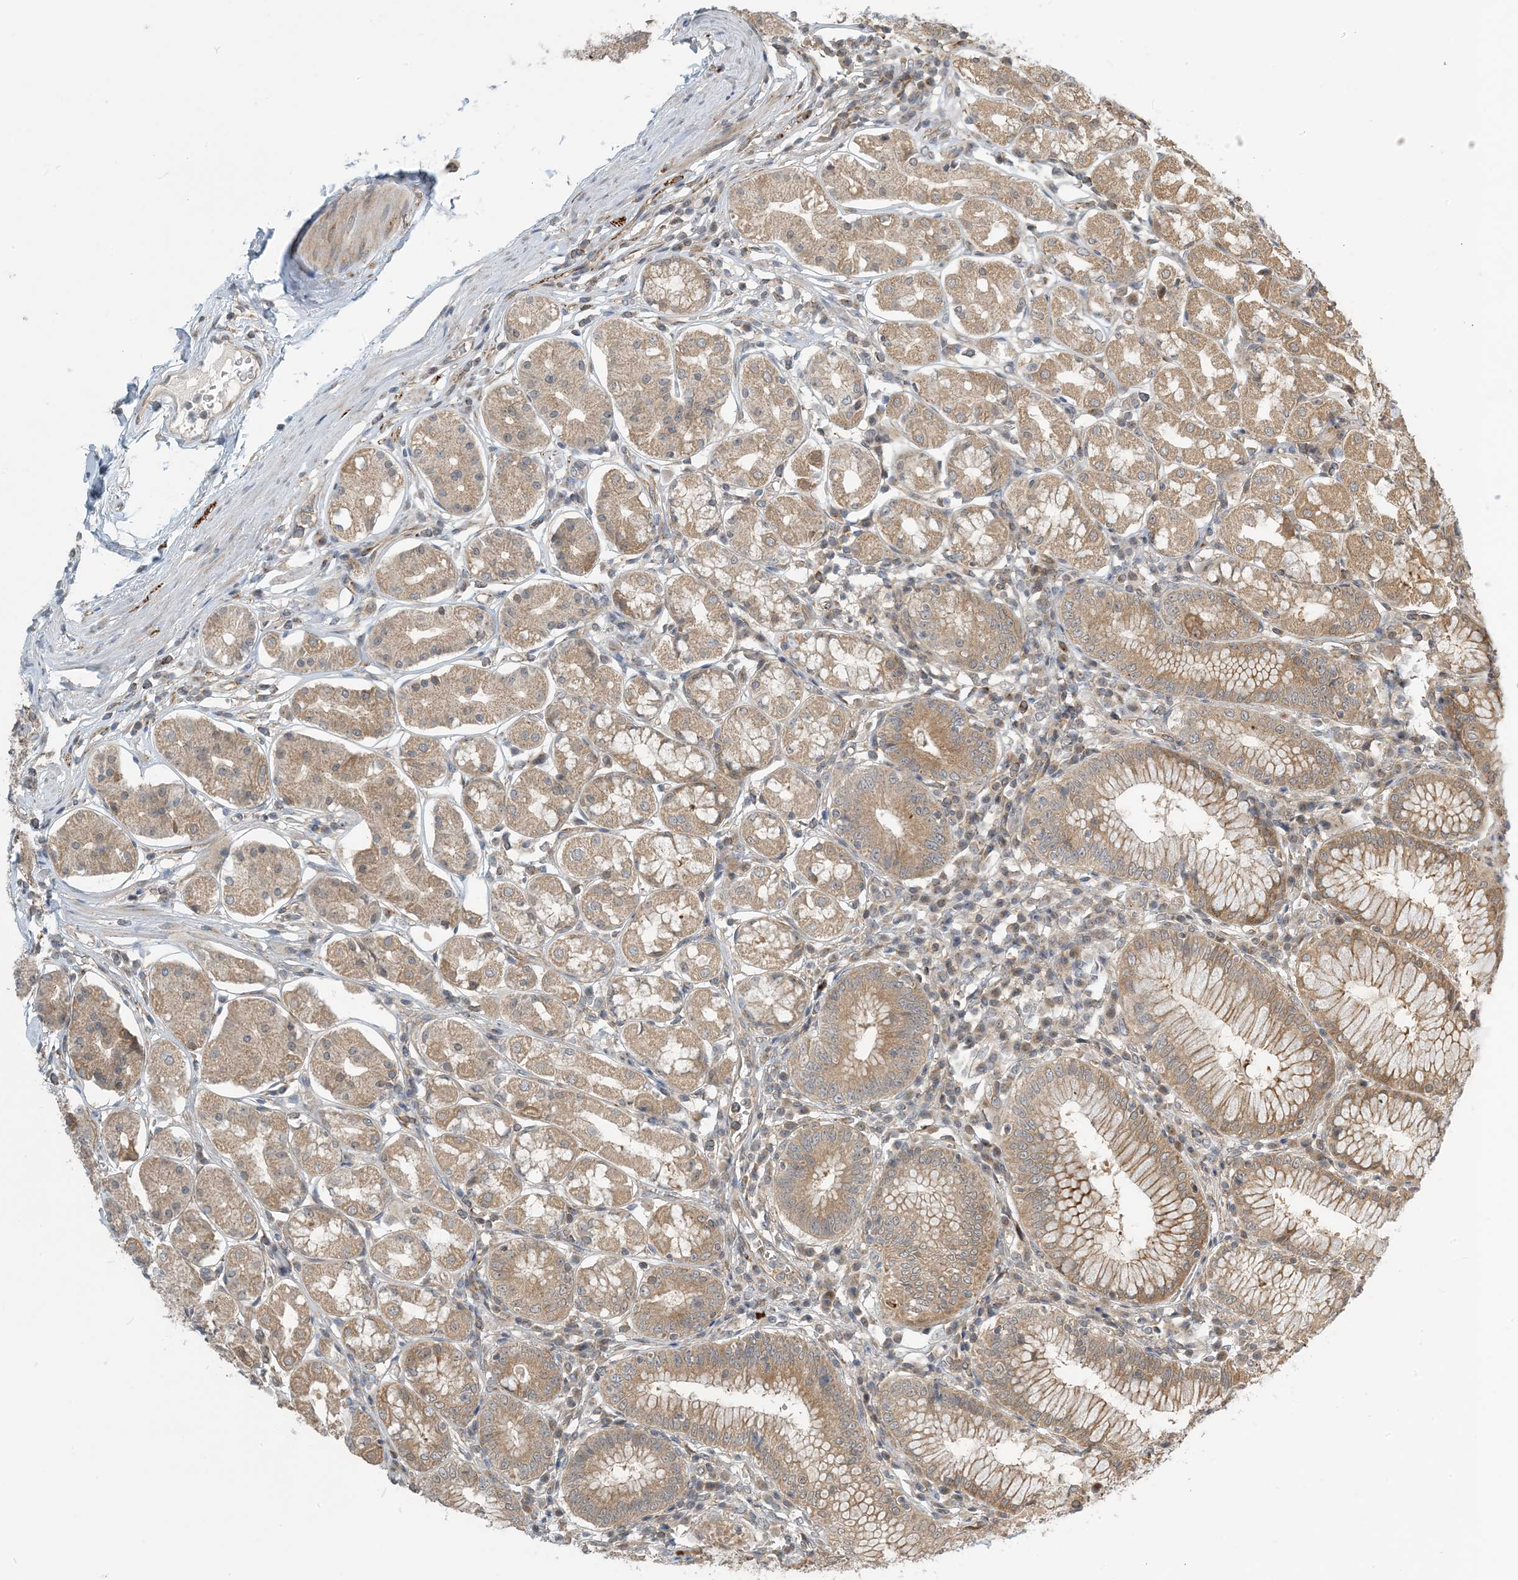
{"staining": {"intensity": "moderate", "quantity": ">75%", "location": "cytoplasmic/membranous"}, "tissue": "stomach", "cell_type": "Glandular cells", "image_type": "normal", "snomed": [{"axis": "morphology", "description": "Normal tissue, NOS"}, {"axis": "topography", "description": "Stomach, lower"}], "caption": "Glandular cells display moderate cytoplasmic/membranous expression in approximately >75% of cells in unremarkable stomach.", "gene": "ZBTB3", "patient": {"sex": "female", "age": 56}}